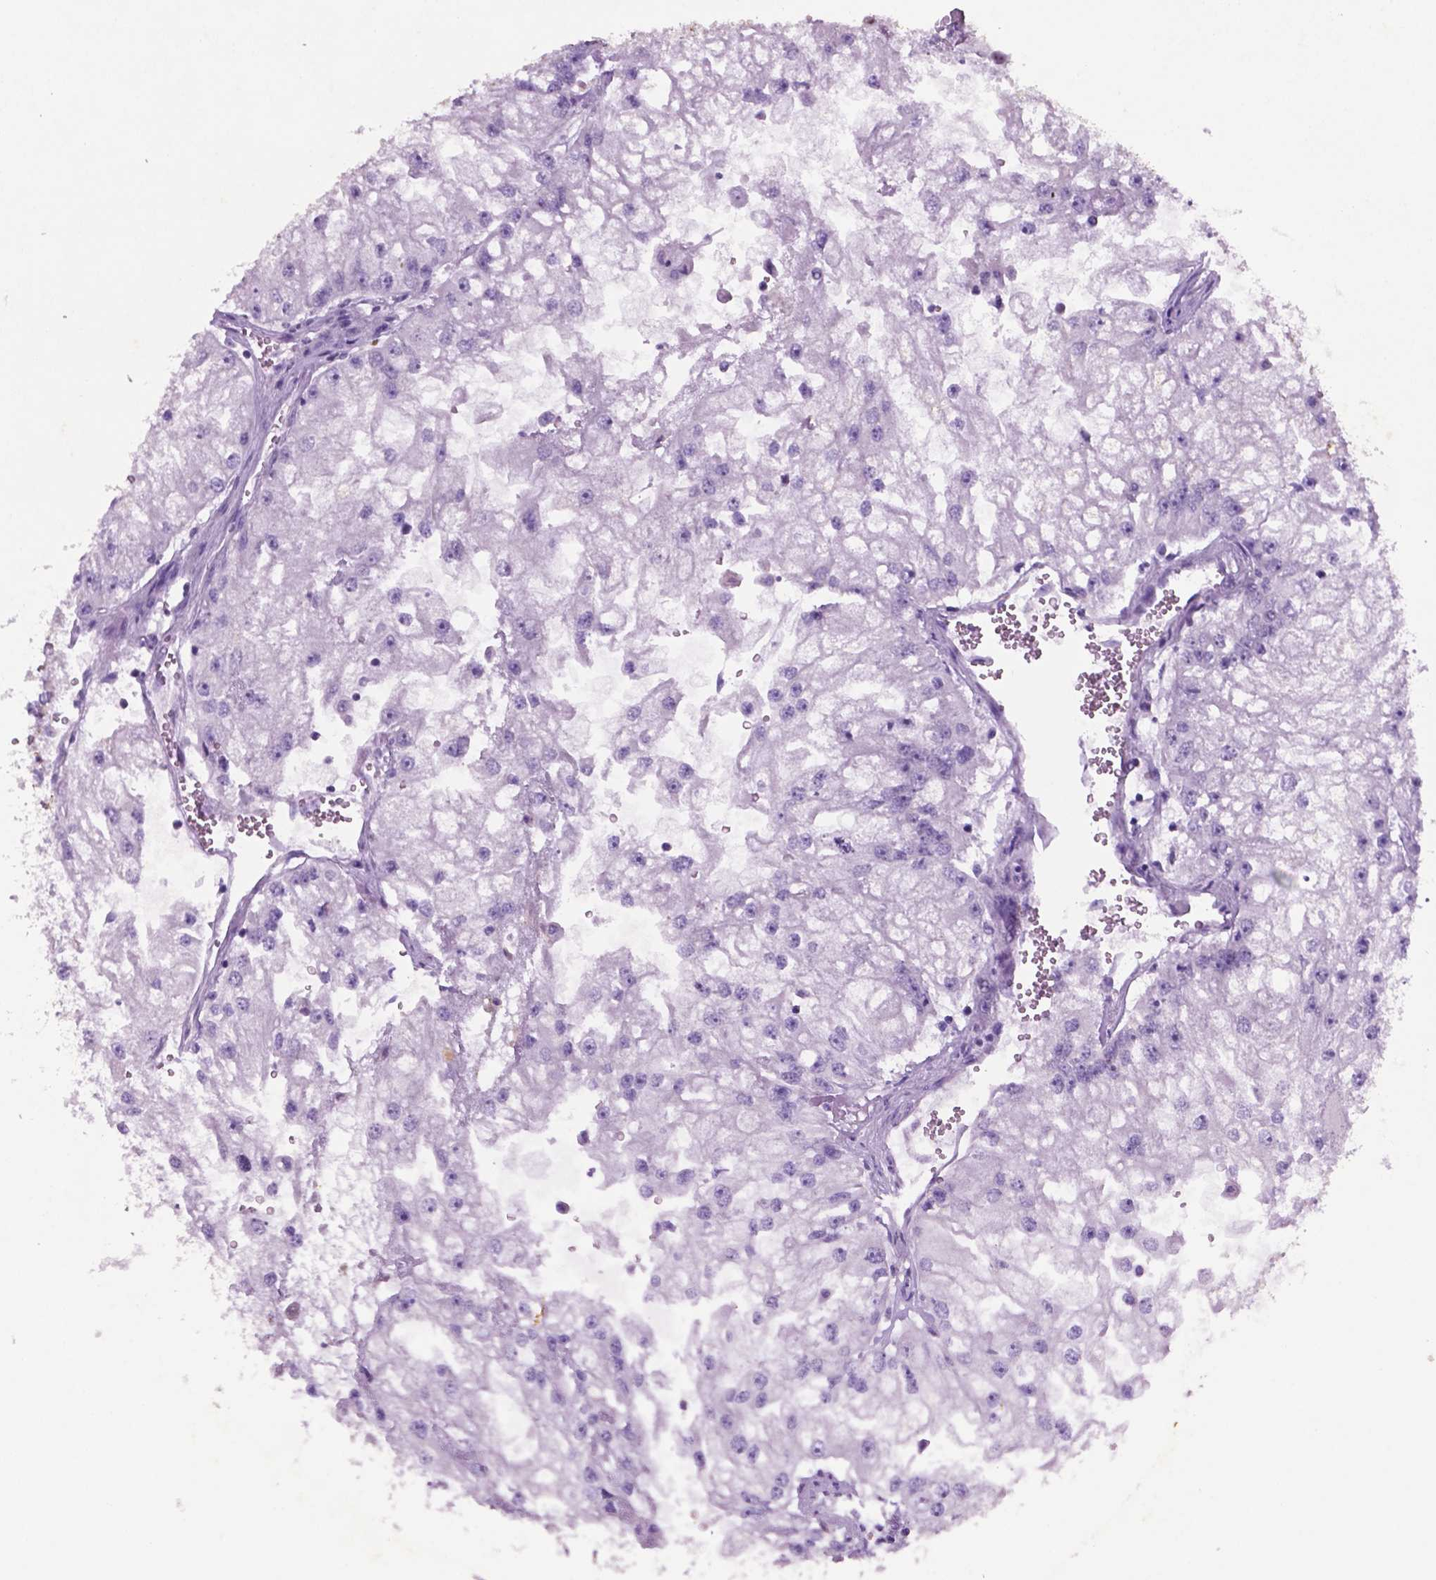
{"staining": {"intensity": "negative", "quantity": "none", "location": "none"}, "tissue": "renal cancer", "cell_type": "Tumor cells", "image_type": "cancer", "snomed": [{"axis": "morphology", "description": "Adenocarcinoma, NOS"}, {"axis": "topography", "description": "Kidney"}], "caption": "Immunohistochemical staining of human renal cancer (adenocarcinoma) displays no significant expression in tumor cells.", "gene": "C18orf21", "patient": {"sex": "male", "age": 59}}